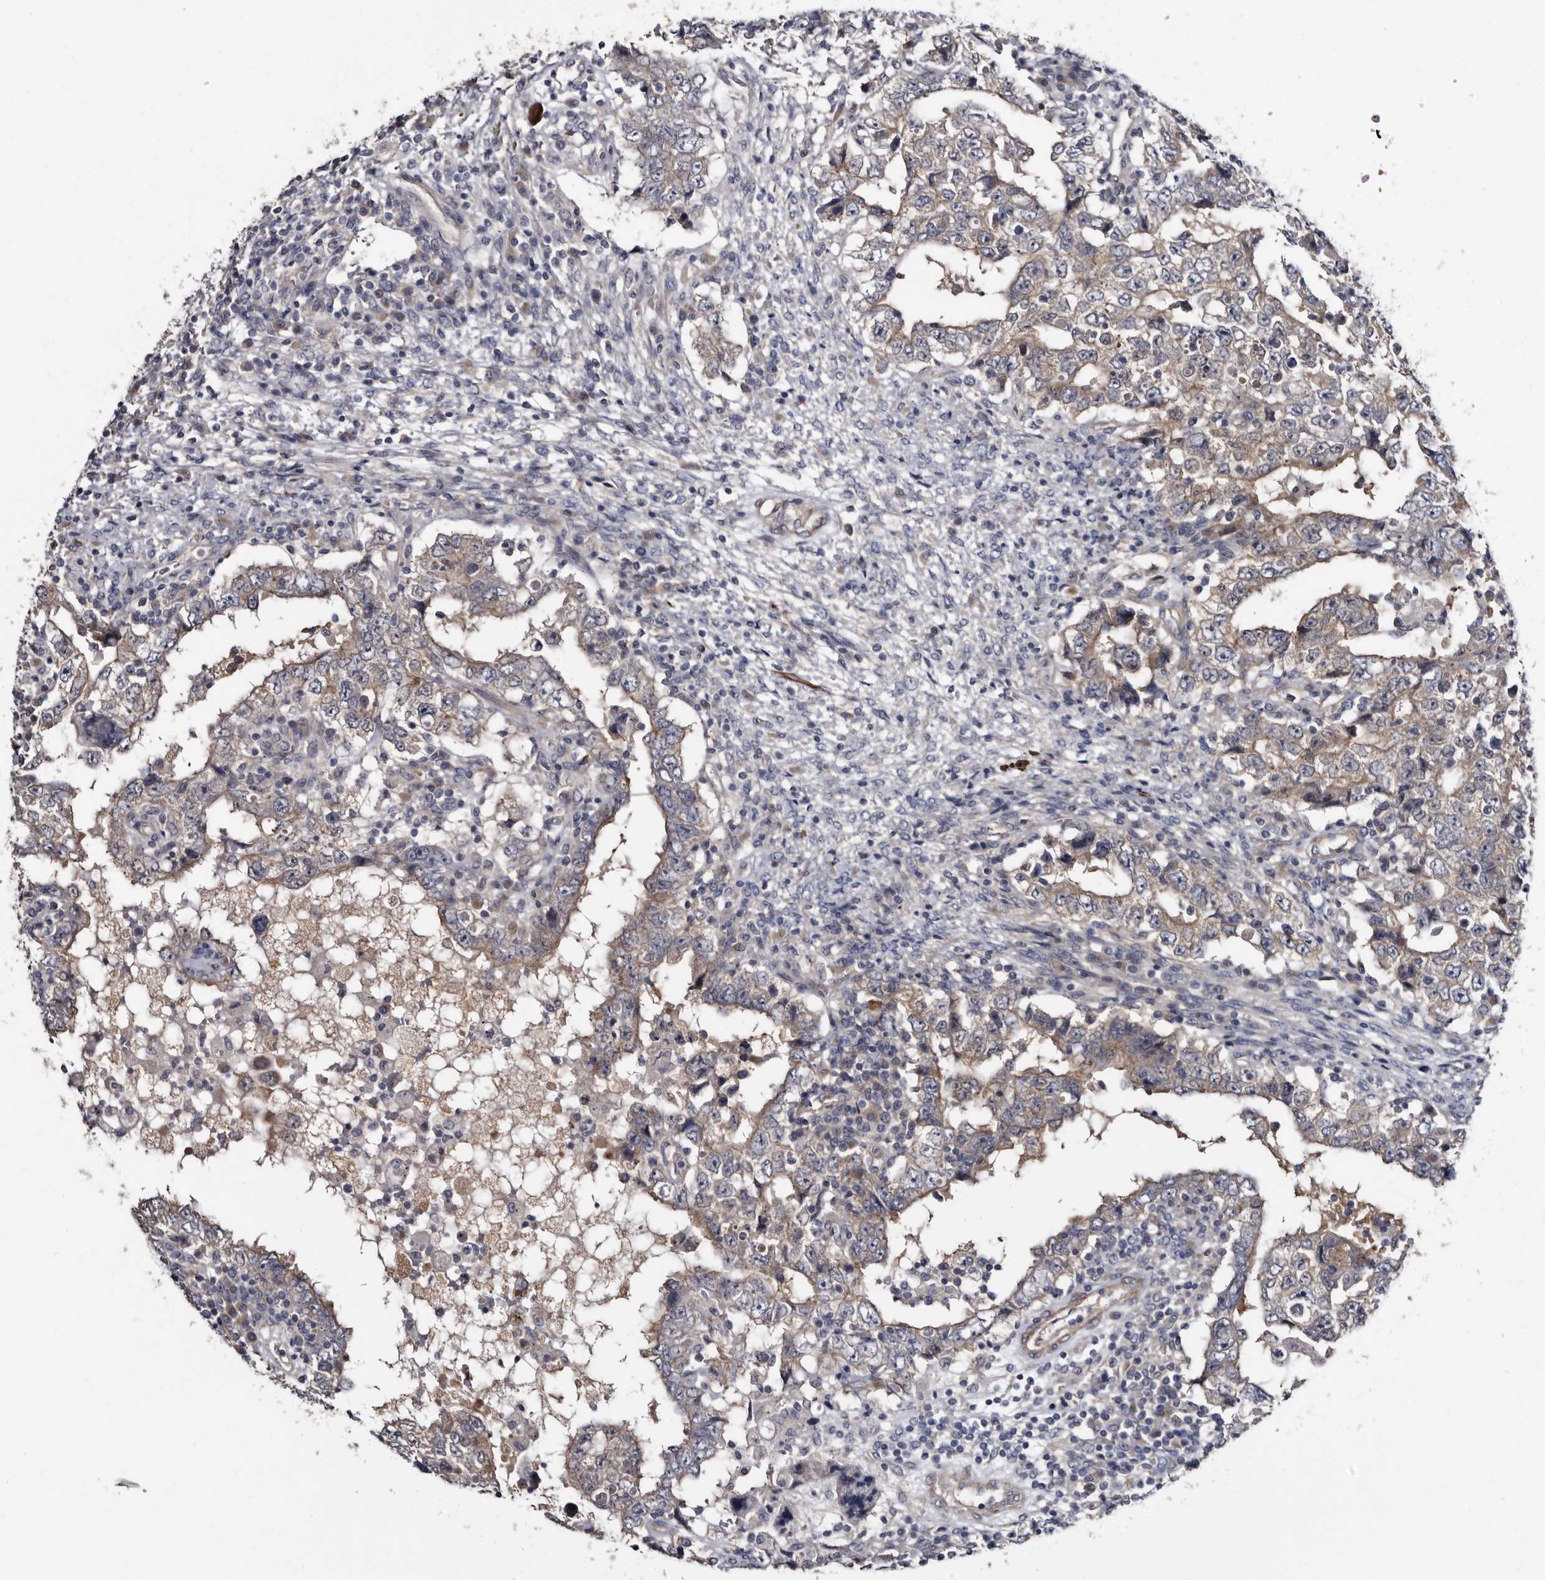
{"staining": {"intensity": "weak", "quantity": "25%-75%", "location": "cytoplasmic/membranous"}, "tissue": "testis cancer", "cell_type": "Tumor cells", "image_type": "cancer", "snomed": [{"axis": "morphology", "description": "Carcinoma, Embryonal, NOS"}, {"axis": "topography", "description": "Testis"}], "caption": "Immunohistochemistry histopathology image of neoplastic tissue: human testis embryonal carcinoma stained using IHC demonstrates low levels of weak protein expression localized specifically in the cytoplasmic/membranous of tumor cells, appearing as a cytoplasmic/membranous brown color.", "gene": "IARS1", "patient": {"sex": "male", "age": 26}}